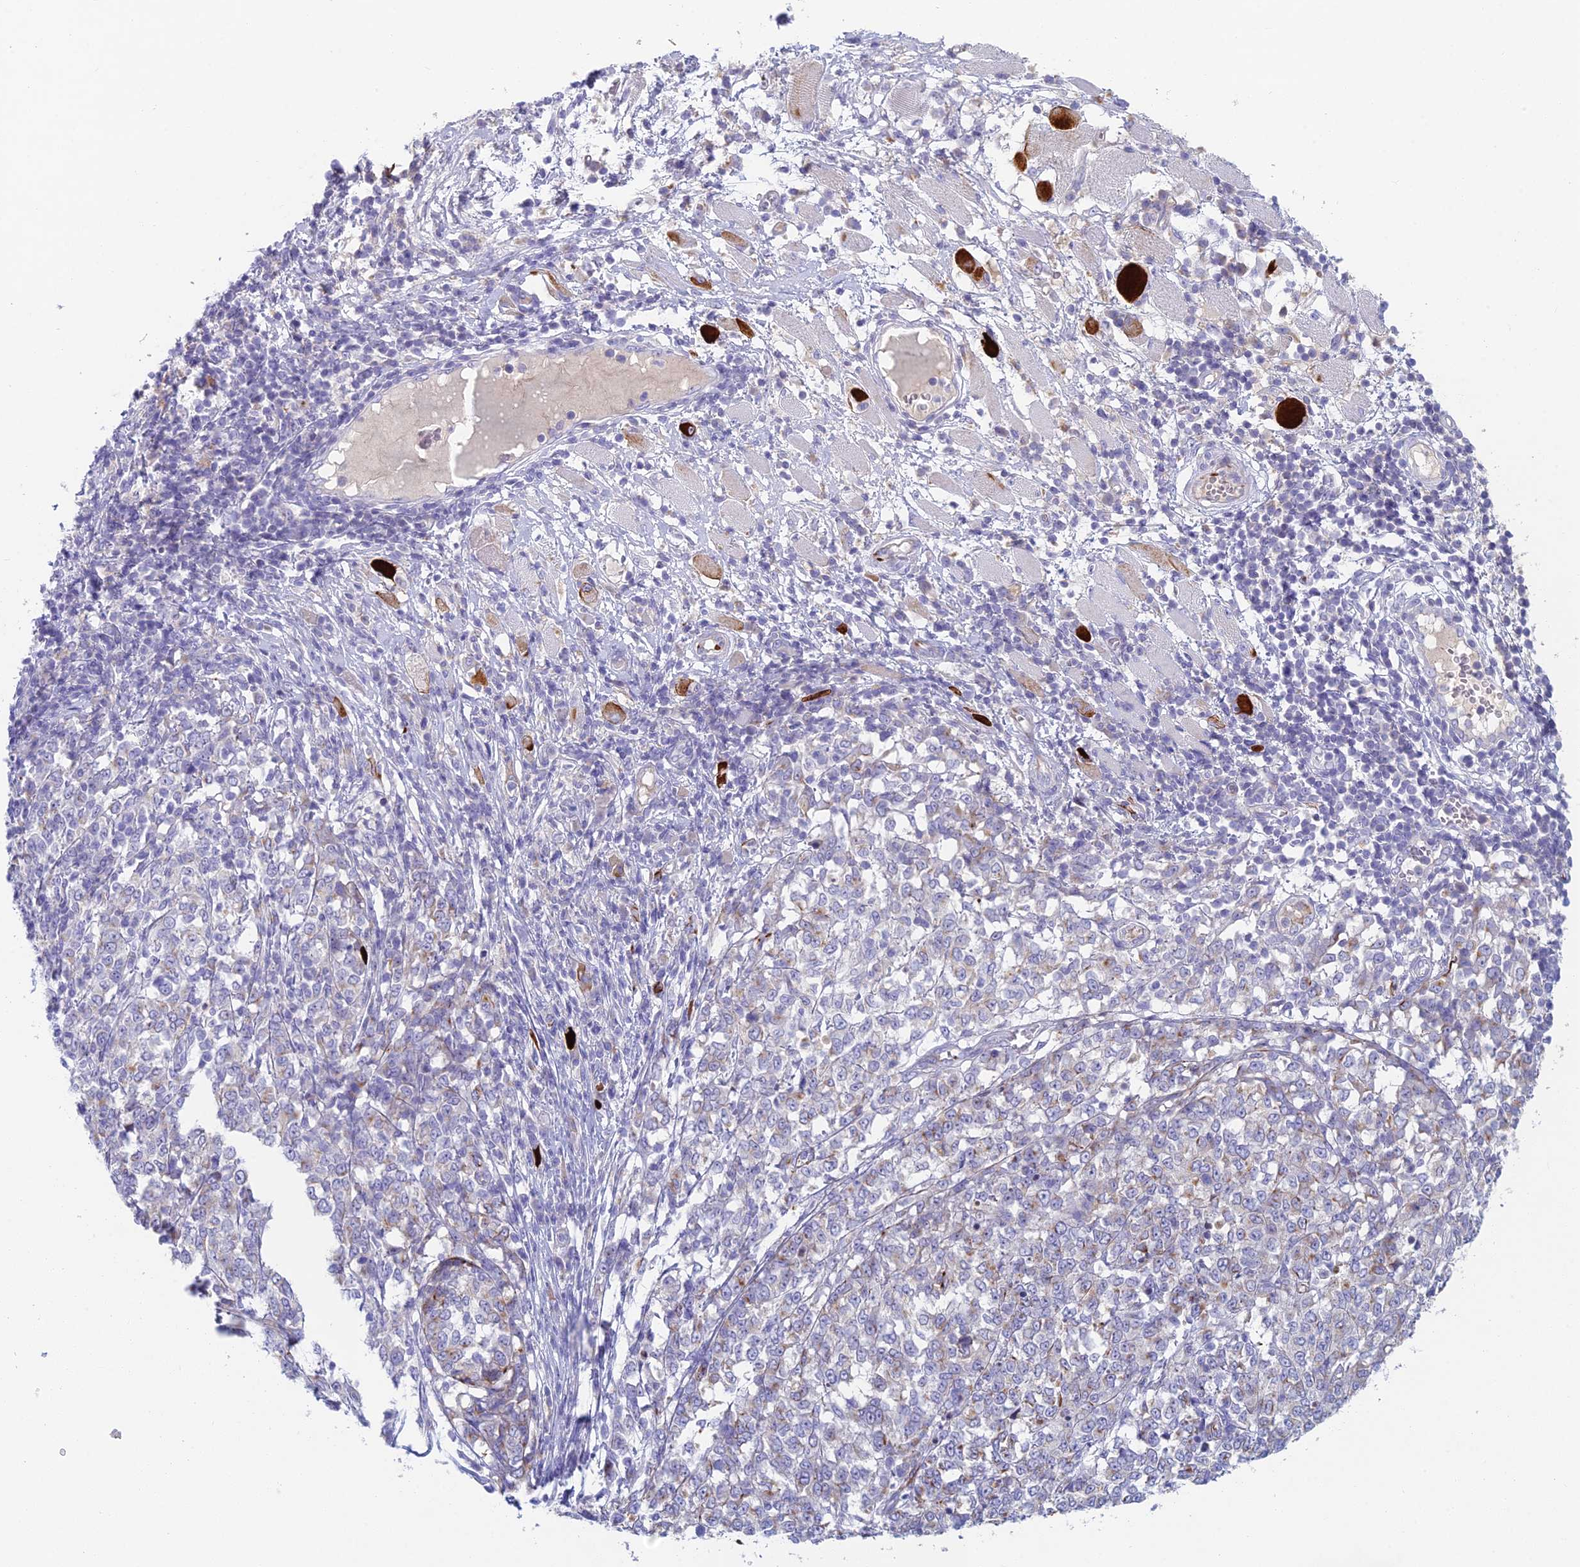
{"staining": {"intensity": "weak", "quantity": "<25%", "location": "cytoplasmic/membranous"}, "tissue": "melanoma", "cell_type": "Tumor cells", "image_type": "cancer", "snomed": [{"axis": "morphology", "description": "Malignant melanoma, NOS"}, {"axis": "topography", "description": "Skin"}], "caption": "Melanoma was stained to show a protein in brown. There is no significant positivity in tumor cells.", "gene": "FERD3L", "patient": {"sex": "female", "age": 72}}